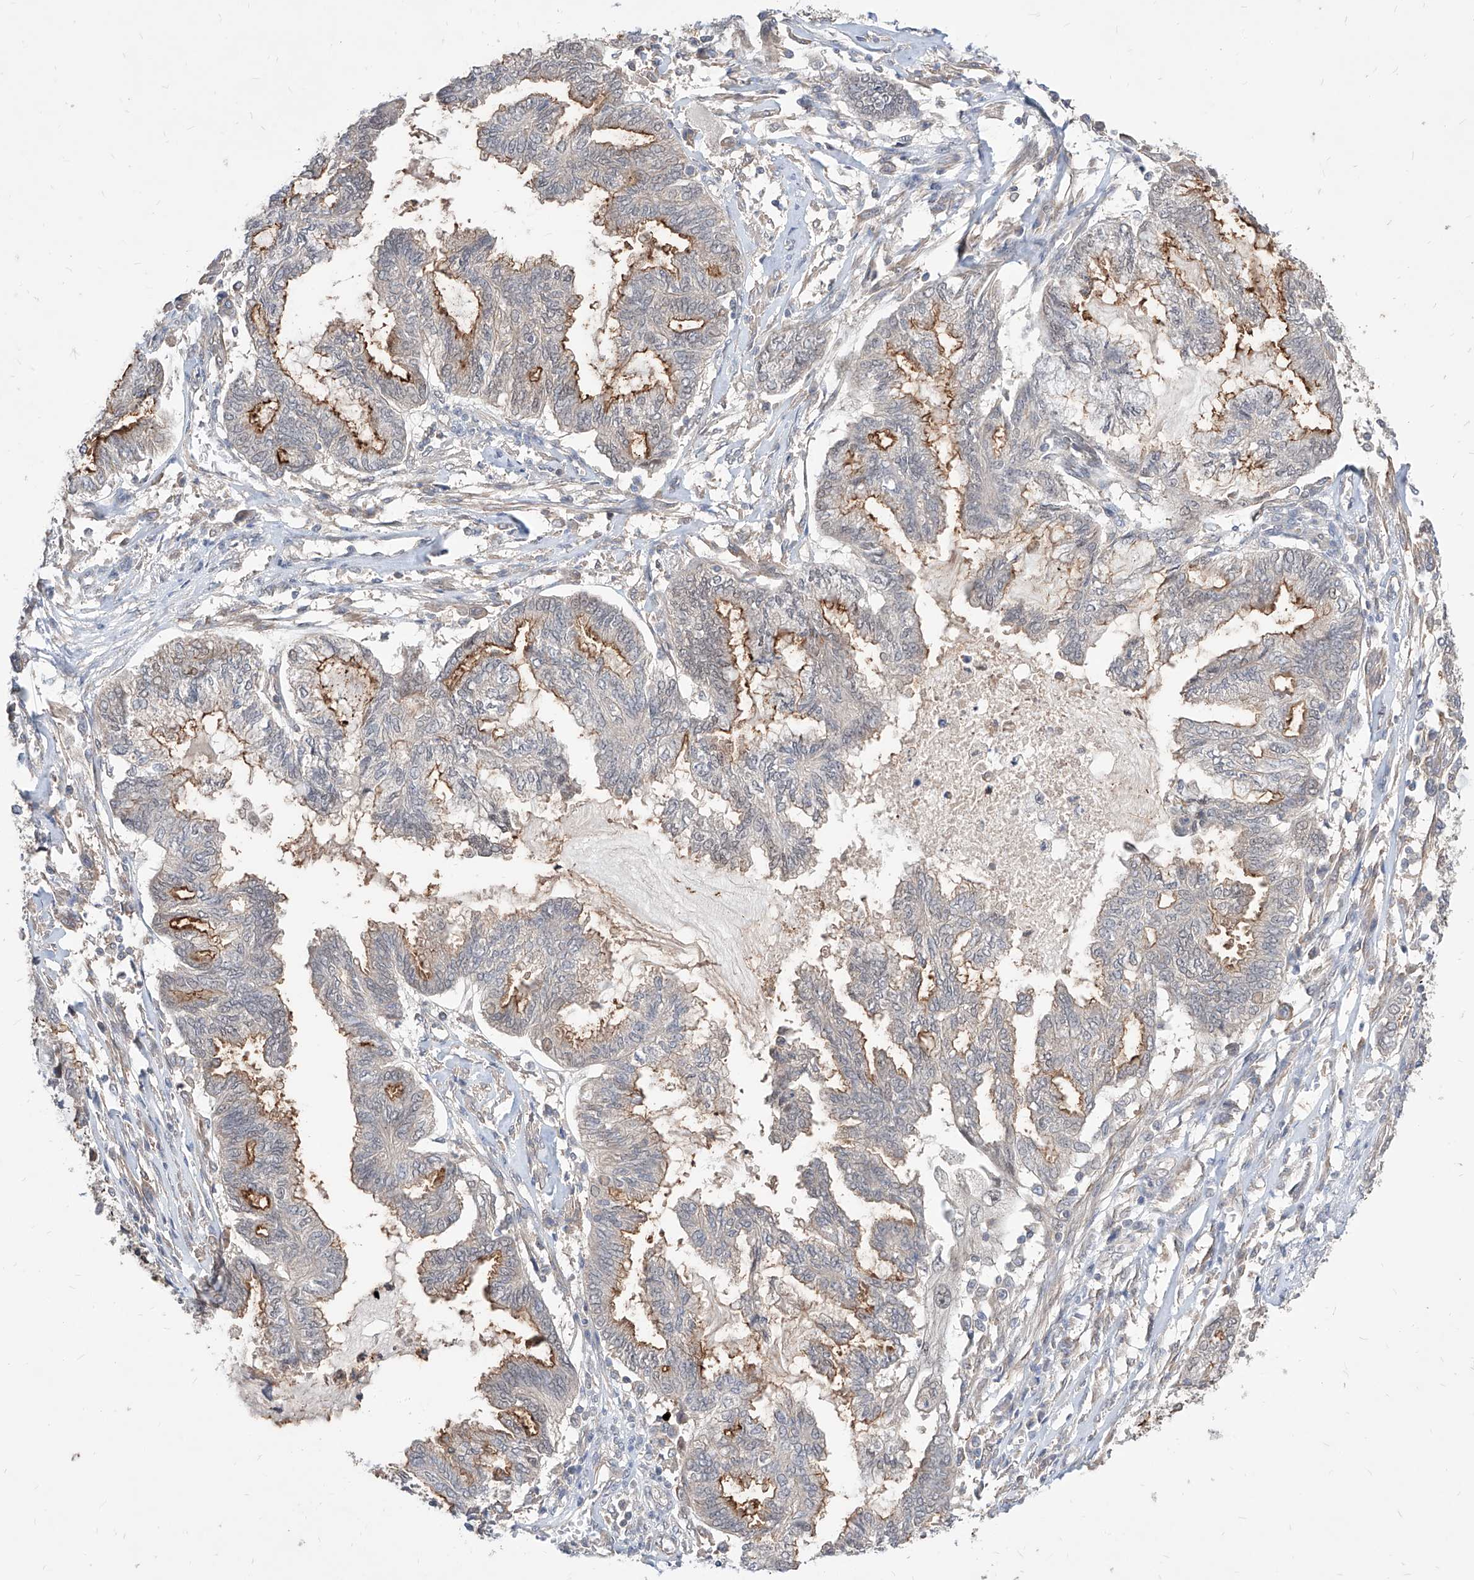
{"staining": {"intensity": "moderate", "quantity": "25%-75%", "location": "cytoplasmic/membranous"}, "tissue": "endometrial cancer", "cell_type": "Tumor cells", "image_type": "cancer", "snomed": [{"axis": "morphology", "description": "Adenocarcinoma, NOS"}, {"axis": "topography", "description": "Endometrium"}], "caption": "A high-resolution histopathology image shows immunohistochemistry (IHC) staining of endometrial cancer (adenocarcinoma), which reveals moderate cytoplasmic/membranous staining in about 25%-75% of tumor cells. (DAB IHC with brightfield microscopy, high magnification).", "gene": "TSNAX", "patient": {"sex": "female", "age": 86}}